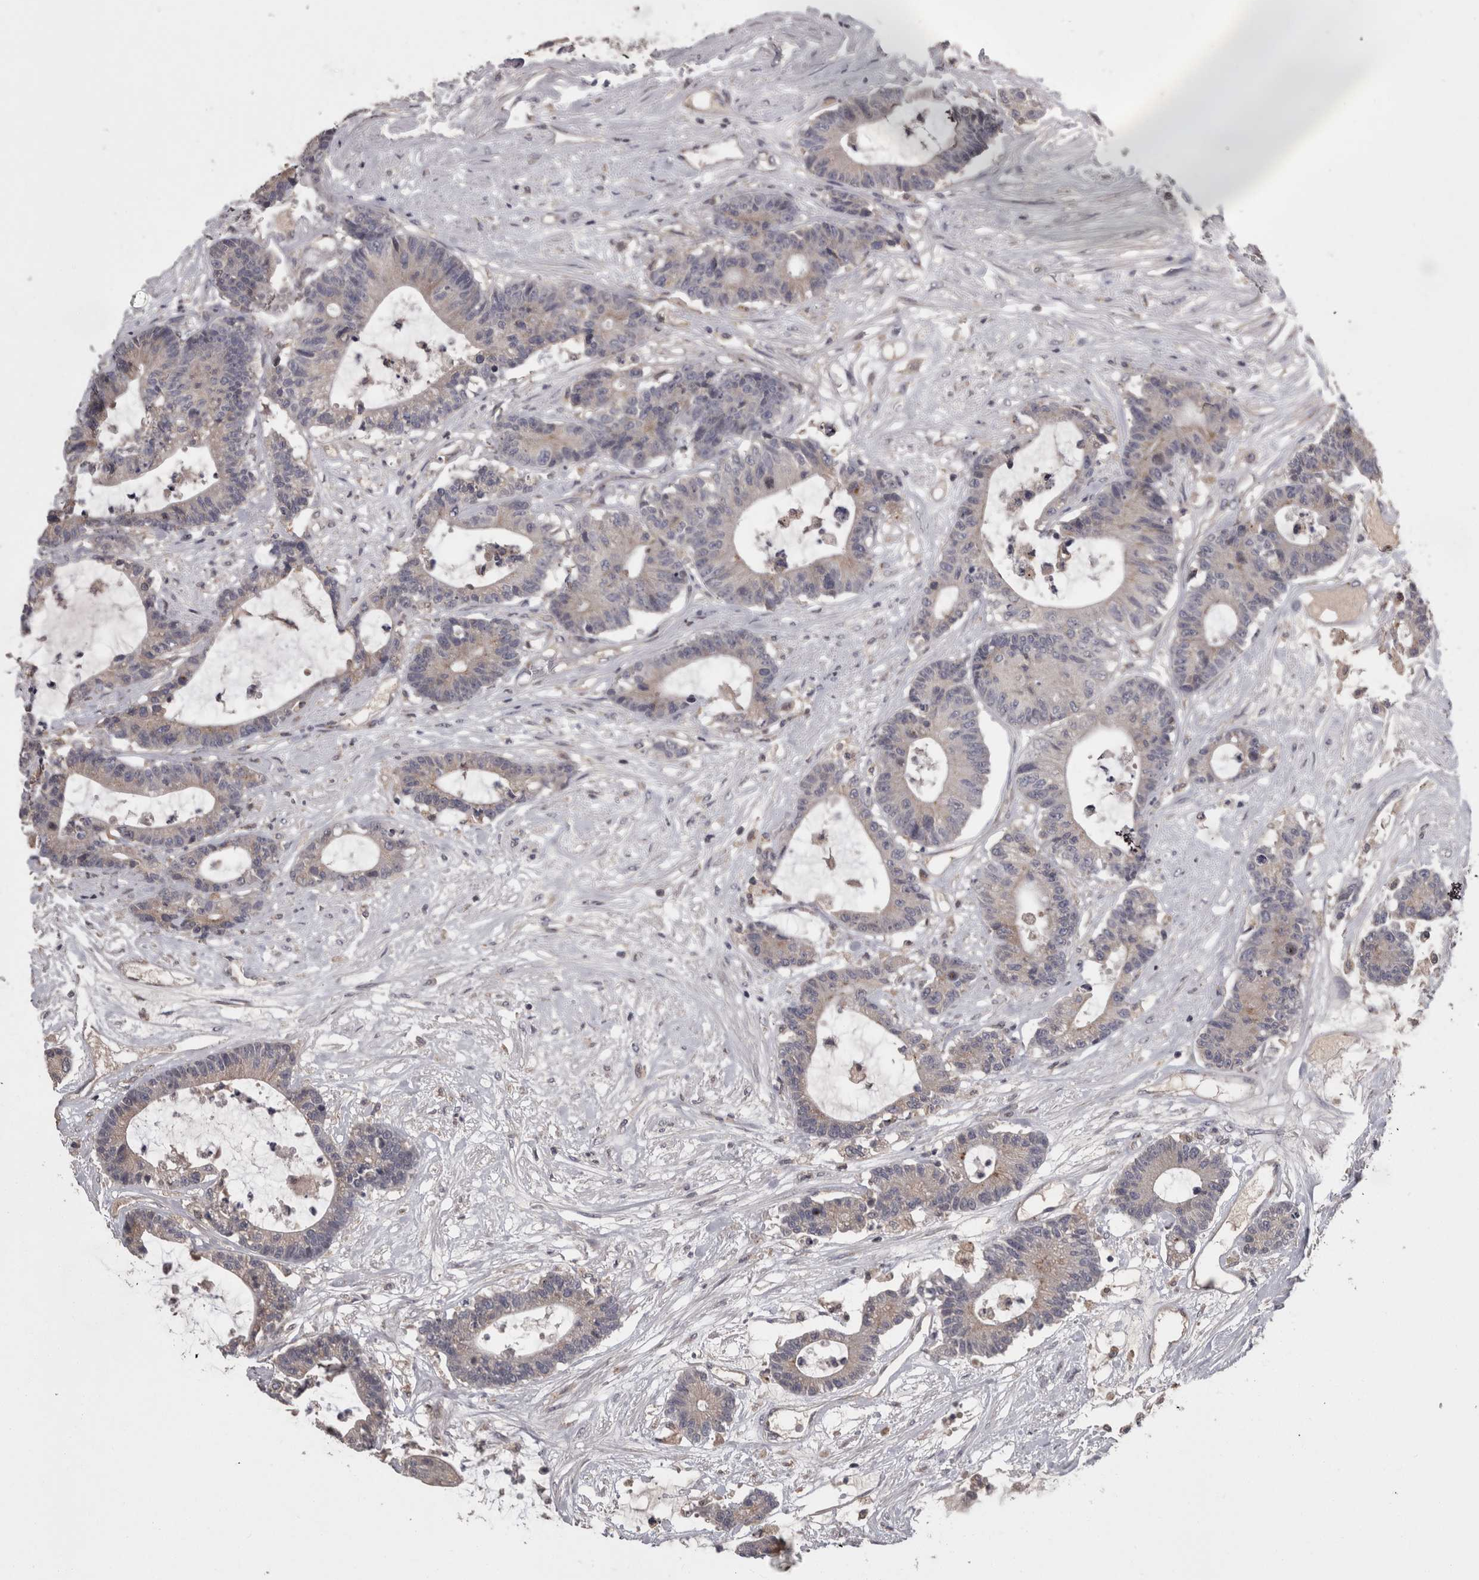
{"staining": {"intensity": "negative", "quantity": "none", "location": "none"}, "tissue": "colorectal cancer", "cell_type": "Tumor cells", "image_type": "cancer", "snomed": [{"axis": "morphology", "description": "Adenocarcinoma, NOS"}, {"axis": "topography", "description": "Colon"}], "caption": "The immunohistochemistry (IHC) photomicrograph has no significant expression in tumor cells of adenocarcinoma (colorectal) tissue. Brightfield microscopy of IHC stained with DAB (brown) and hematoxylin (blue), captured at high magnification.", "gene": "PCM1", "patient": {"sex": "female", "age": 84}}